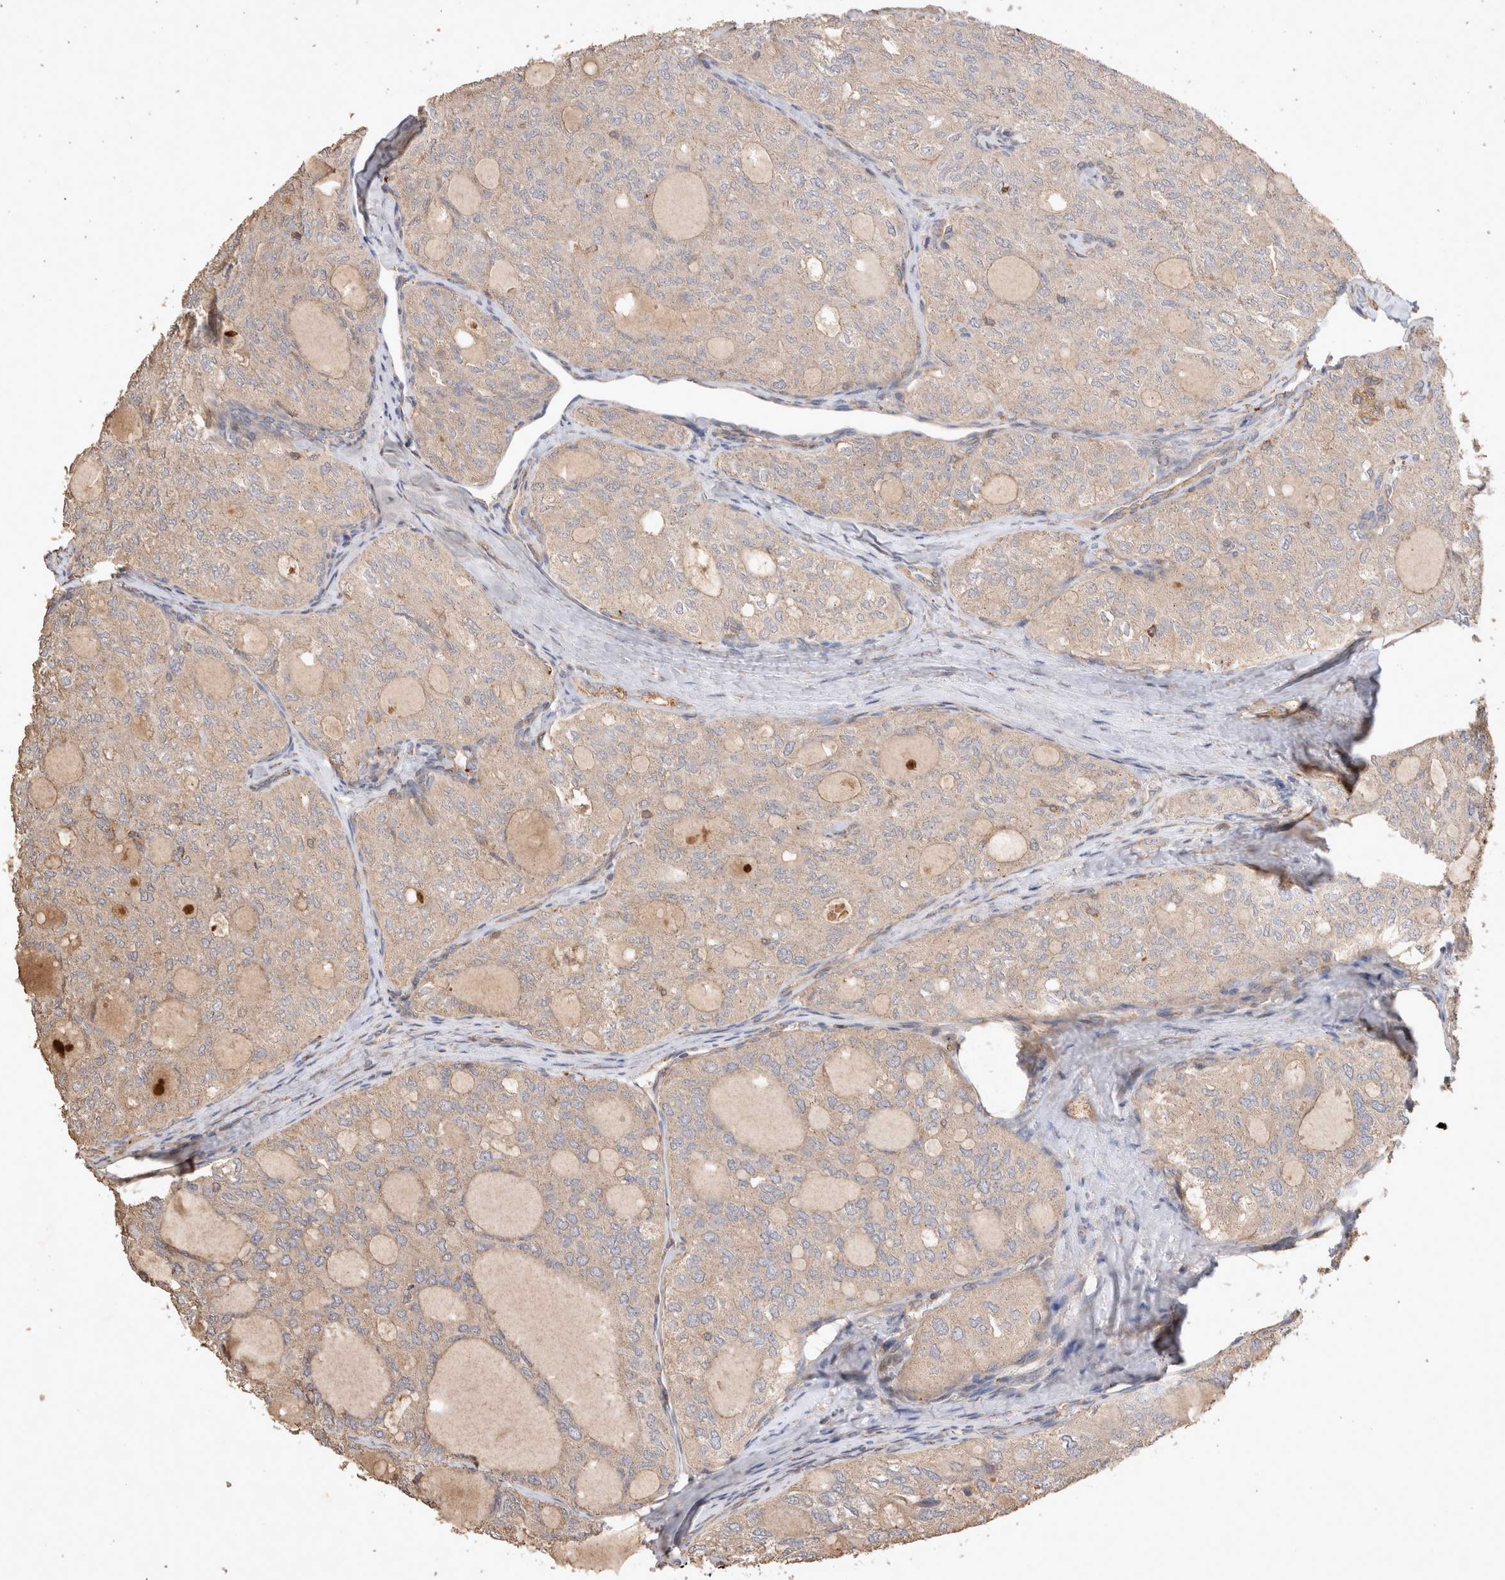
{"staining": {"intensity": "weak", "quantity": "25%-75%", "location": "cytoplasmic/membranous"}, "tissue": "thyroid cancer", "cell_type": "Tumor cells", "image_type": "cancer", "snomed": [{"axis": "morphology", "description": "Follicular adenoma carcinoma, NOS"}, {"axis": "topography", "description": "Thyroid gland"}], "caption": "IHC photomicrograph of human thyroid cancer (follicular adenoma carcinoma) stained for a protein (brown), which demonstrates low levels of weak cytoplasmic/membranous expression in about 25%-75% of tumor cells.", "gene": "SNX31", "patient": {"sex": "male", "age": 75}}